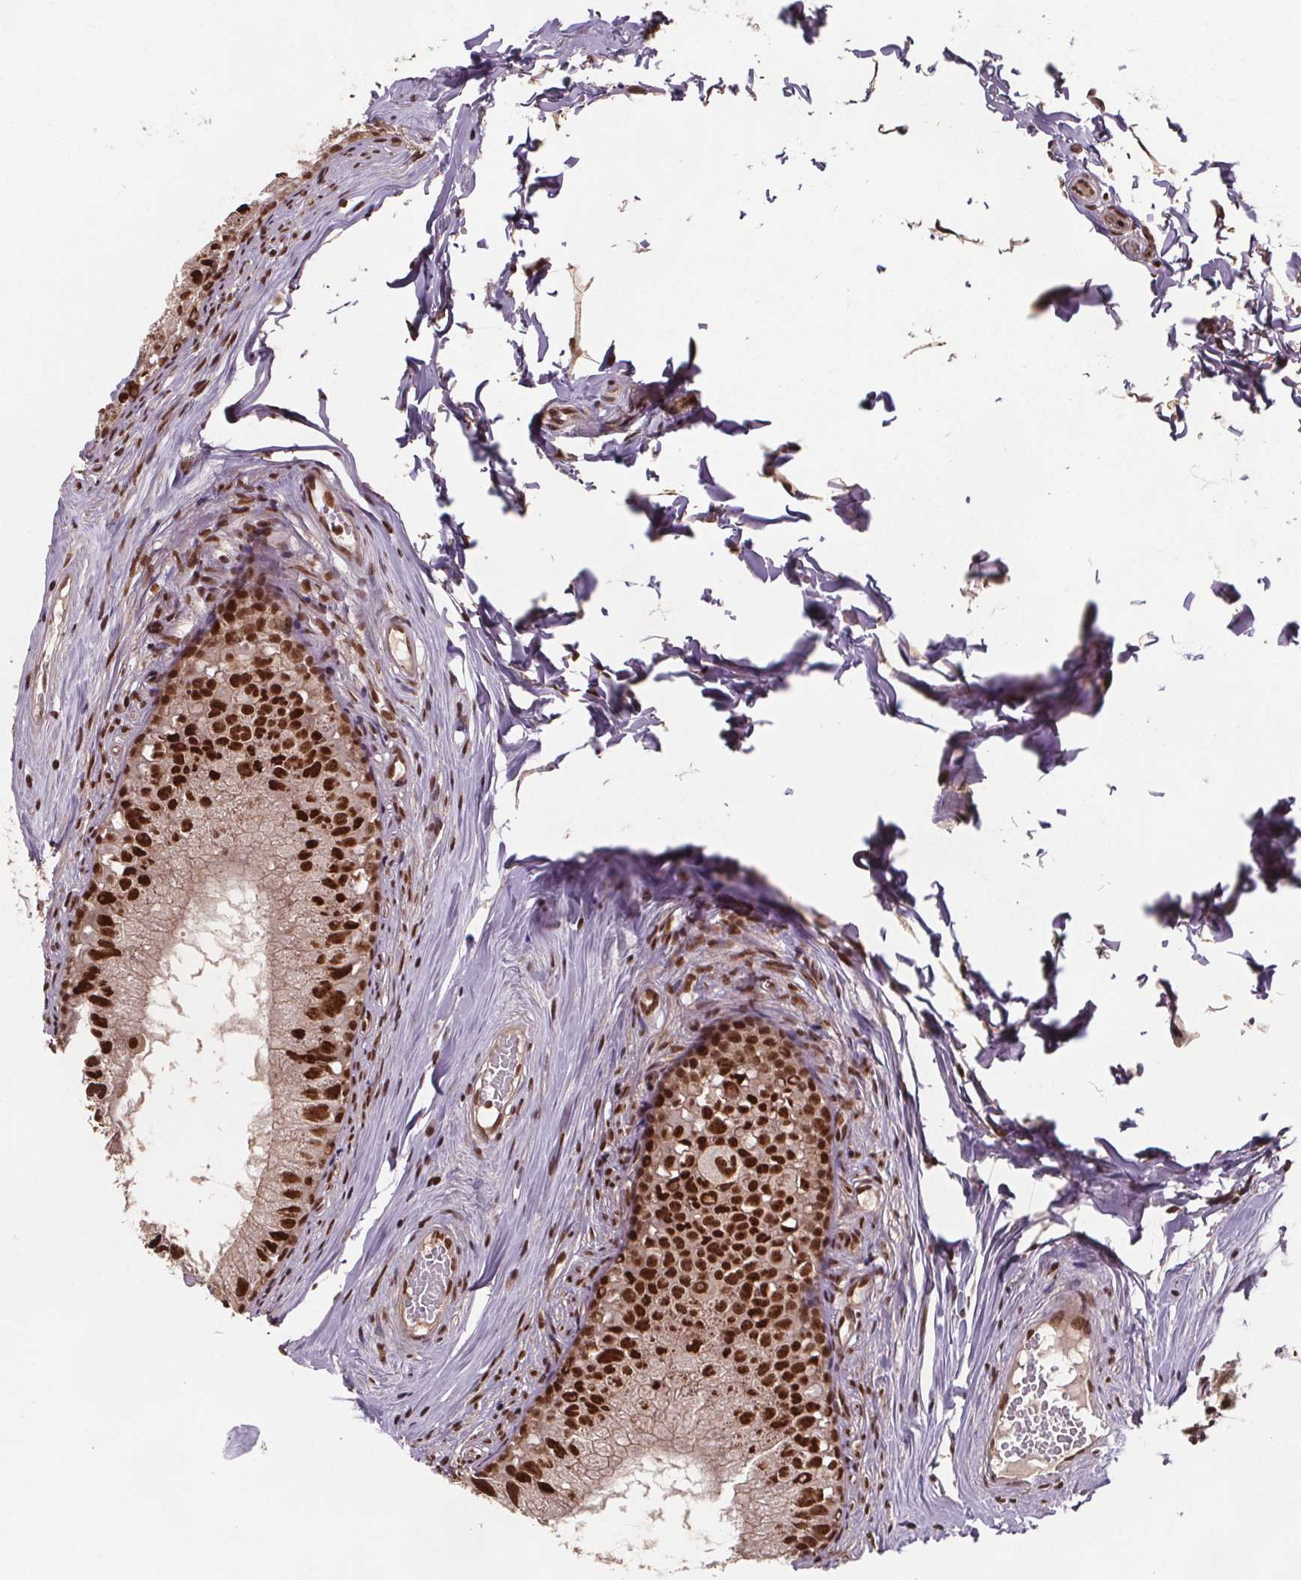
{"staining": {"intensity": "strong", "quantity": ">75%", "location": "nuclear"}, "tissue": "epididymis", "cell_type": "Glandular cells", "image_type": "normal", "snomed": [{"axis": "morphology", "description": "Normal tissue, NOS"}, {"axis": "topography", "description": "Epididymis"}], "caption": "Strong nuclear positivity is seen in about >75% of glandular cells in benign epididymis.", "gene": "JARID2", "patient": {"sex": "male", "age": 45}}